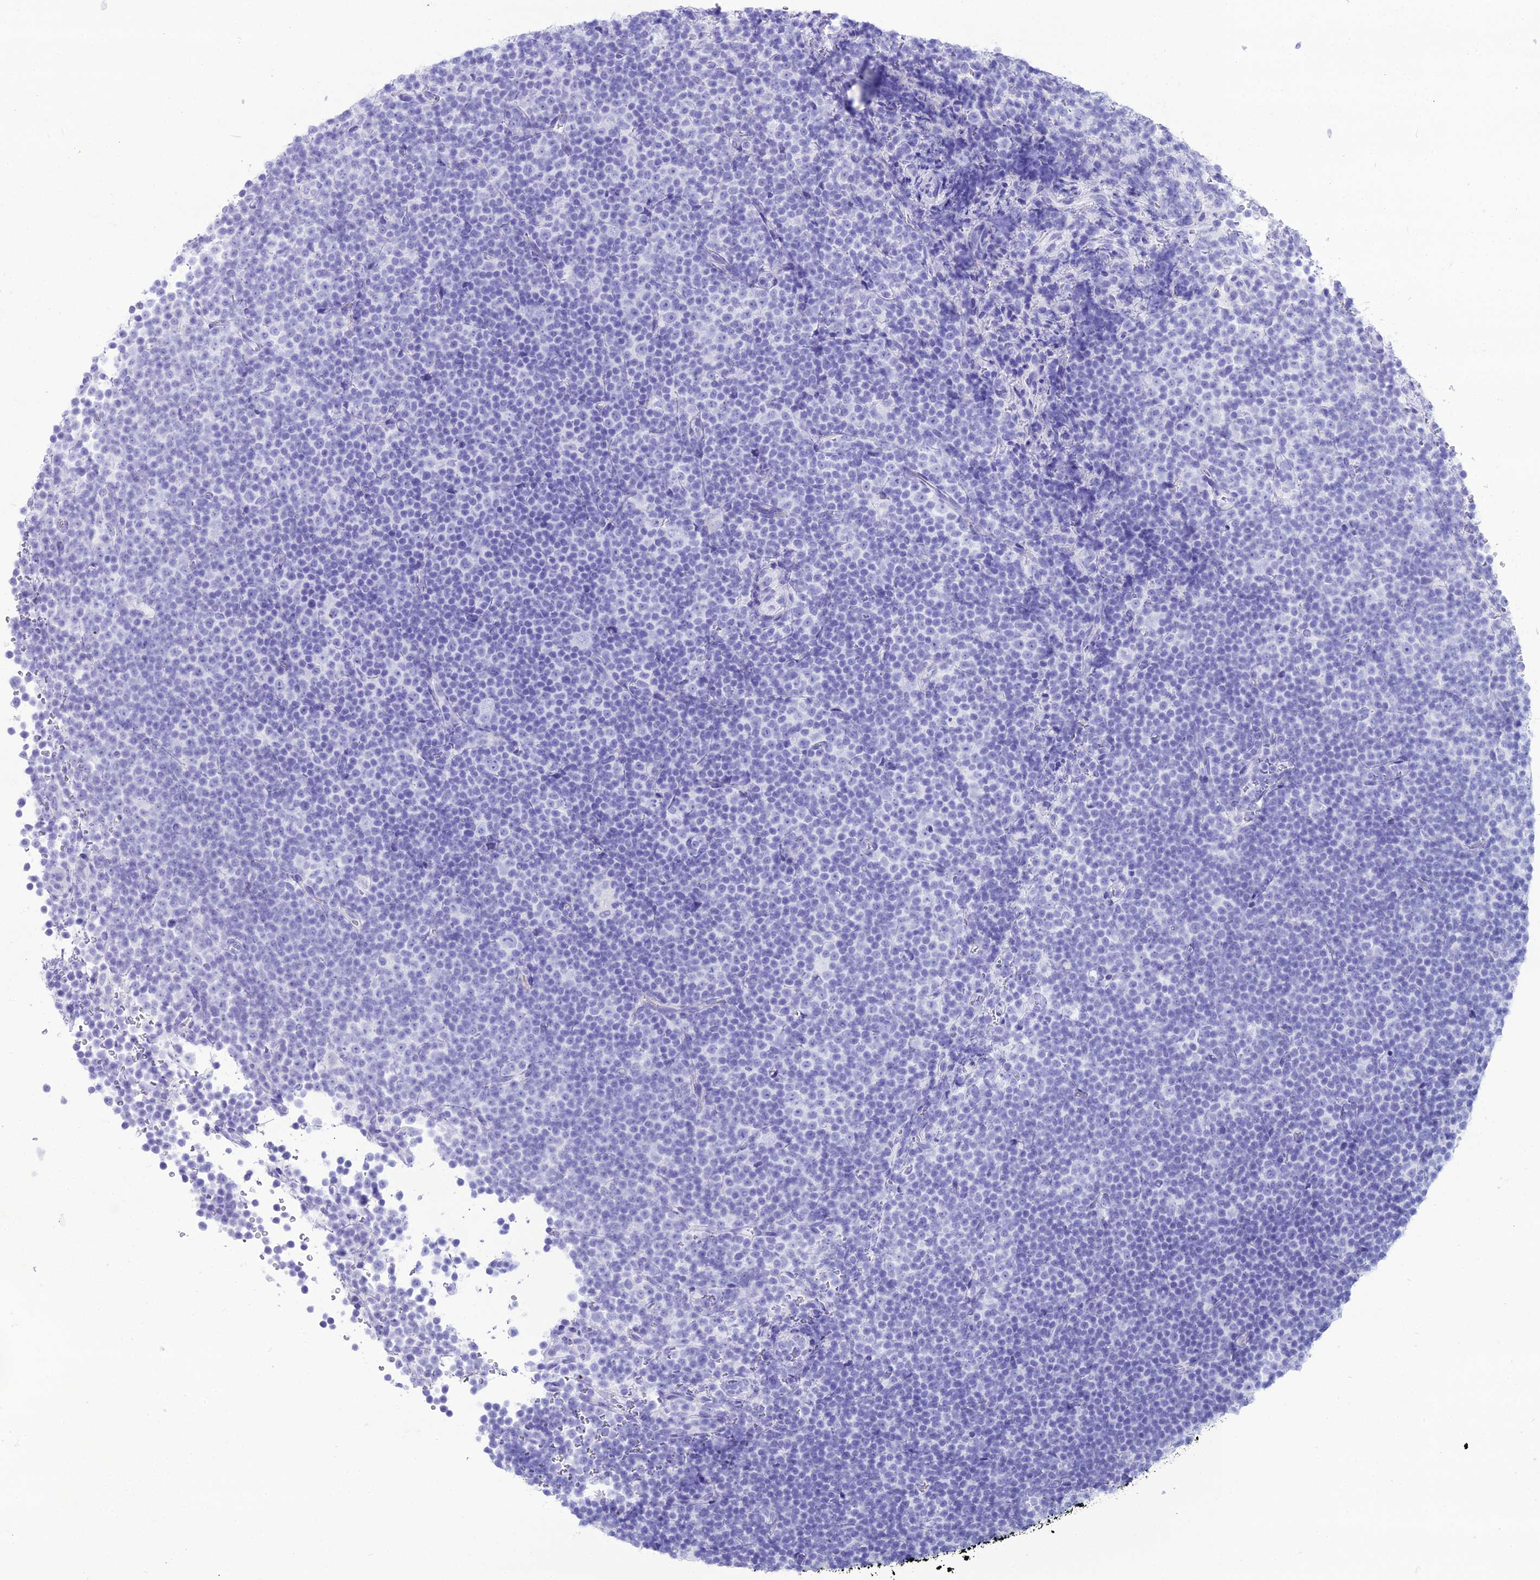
{"staining": {"intensity": "negative", "quantity": "none", "location": "none"}, "tissue": "lymphoma", "cell_type": "Tumor cells", "image_type": "cancer", "snomed": [{"axis": "morphology", "description": "Malignant lymphoma, non-Hodgkin's type, Low grade"}, {"axis": "topography", "description": "Lymph node"}], "caption": "Tumor cells are negative for brown protein staining in lymphoma.", "gene": "PNMA5", "patient": {"sex": "female", "age": 67}}